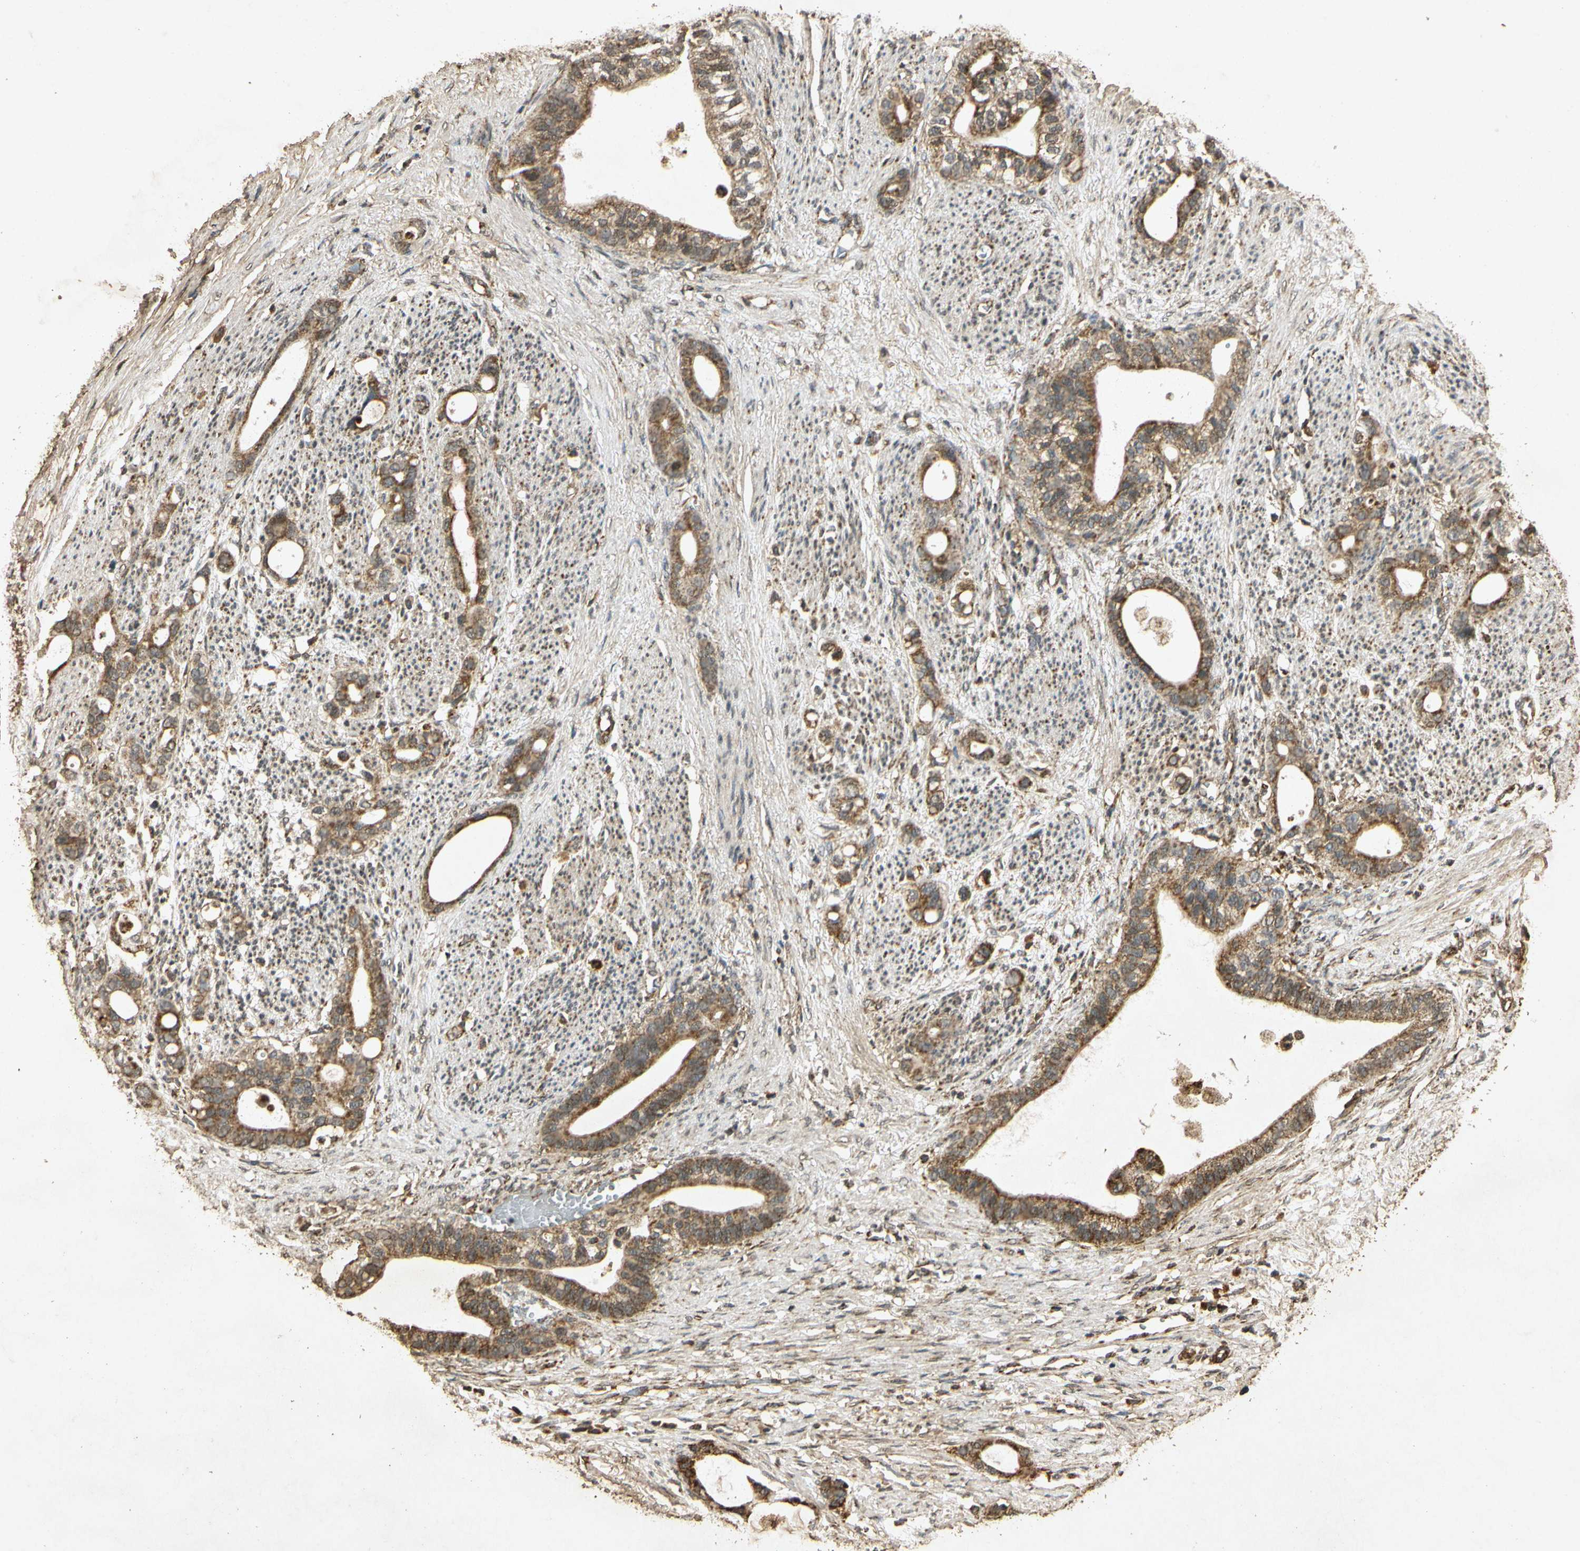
{"staining": {"intensity": "moderate", "quantity": ">75%", "location": "cytoplasmic/membranous"}, "tissue": "stomach cancer", "cell_type": "Tumor cells", "image_type": "cancer", "snomed": [{"axis": "morphology", "description": "Adenocarcinoma, NOS"}, {"axis": "topography", "description": "Stomach"}], "caption": "A high-resolution micrograph shows immunohistochemistry staining of stomach adenocarcinoma, which exhibits moderate cytoplasmic/membranous expression in about >75% of tumor cells.", "gene": "PRDX3", "patient": {"sex": "female", "age": 75}}